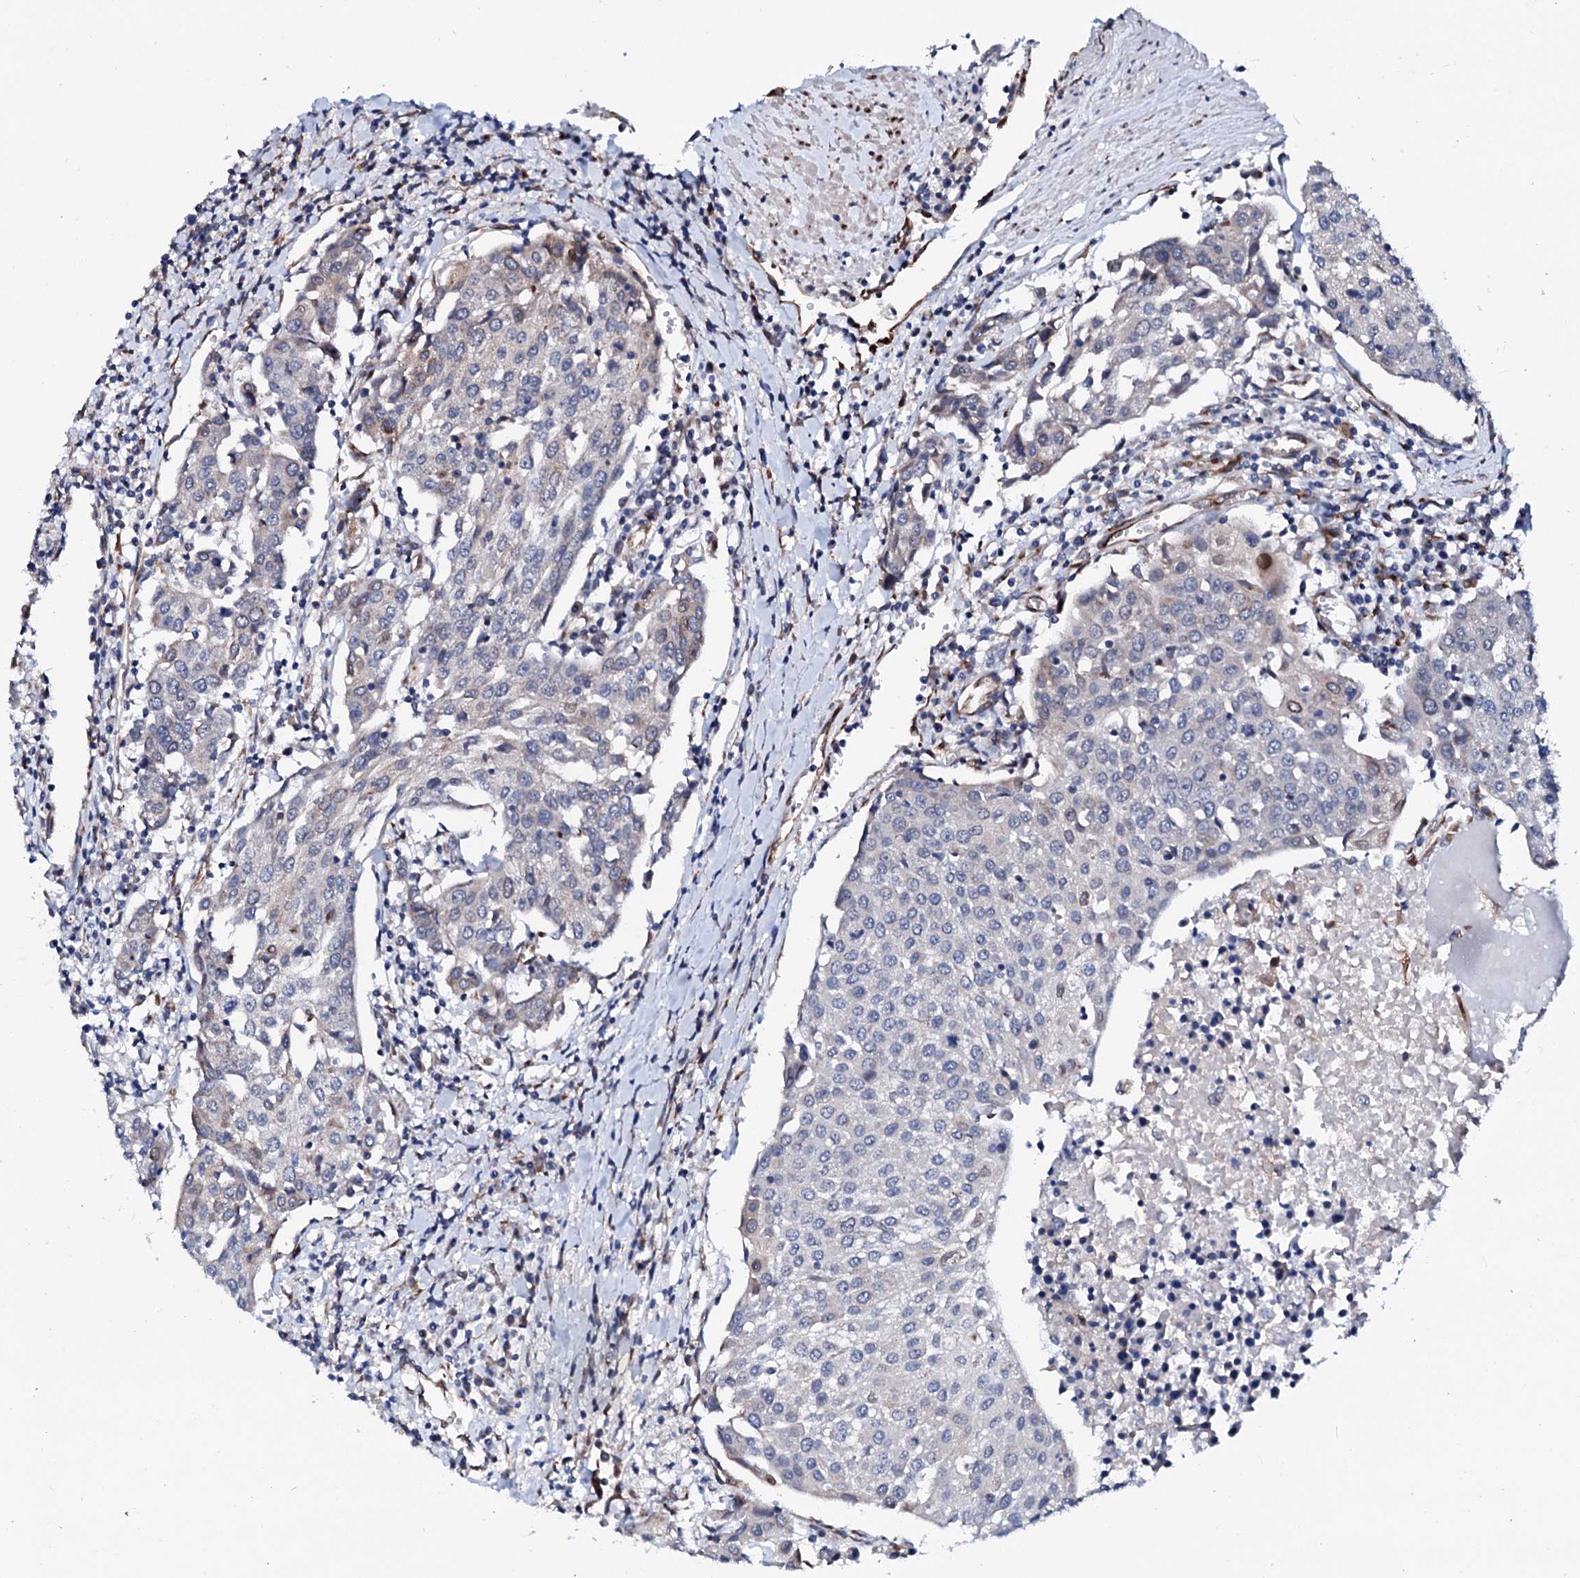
{"staining": {"intensity": "negative", "quantity": "none", "location": "none"}, "tissue": "urothelial cancer", "cell_type": "Tumor cells", "image_type": "cancer", "snomed": [{"axis": "morphology", "description": "Urothelial carcinoma, High grade"}, {"axis": "topography", "description": "Urinary bladder"}], "caption": "Tumor cells are negative for protein expression in human urothelial carcinoma (high-grade). The staining was performed using DAB to visualize the protein expression in brown, while the nuclei were stained in blue with hematoxylin (Magnification: 20x).", "gene": "TMCO3", "patient": {"sex": "female", "age": 85}}